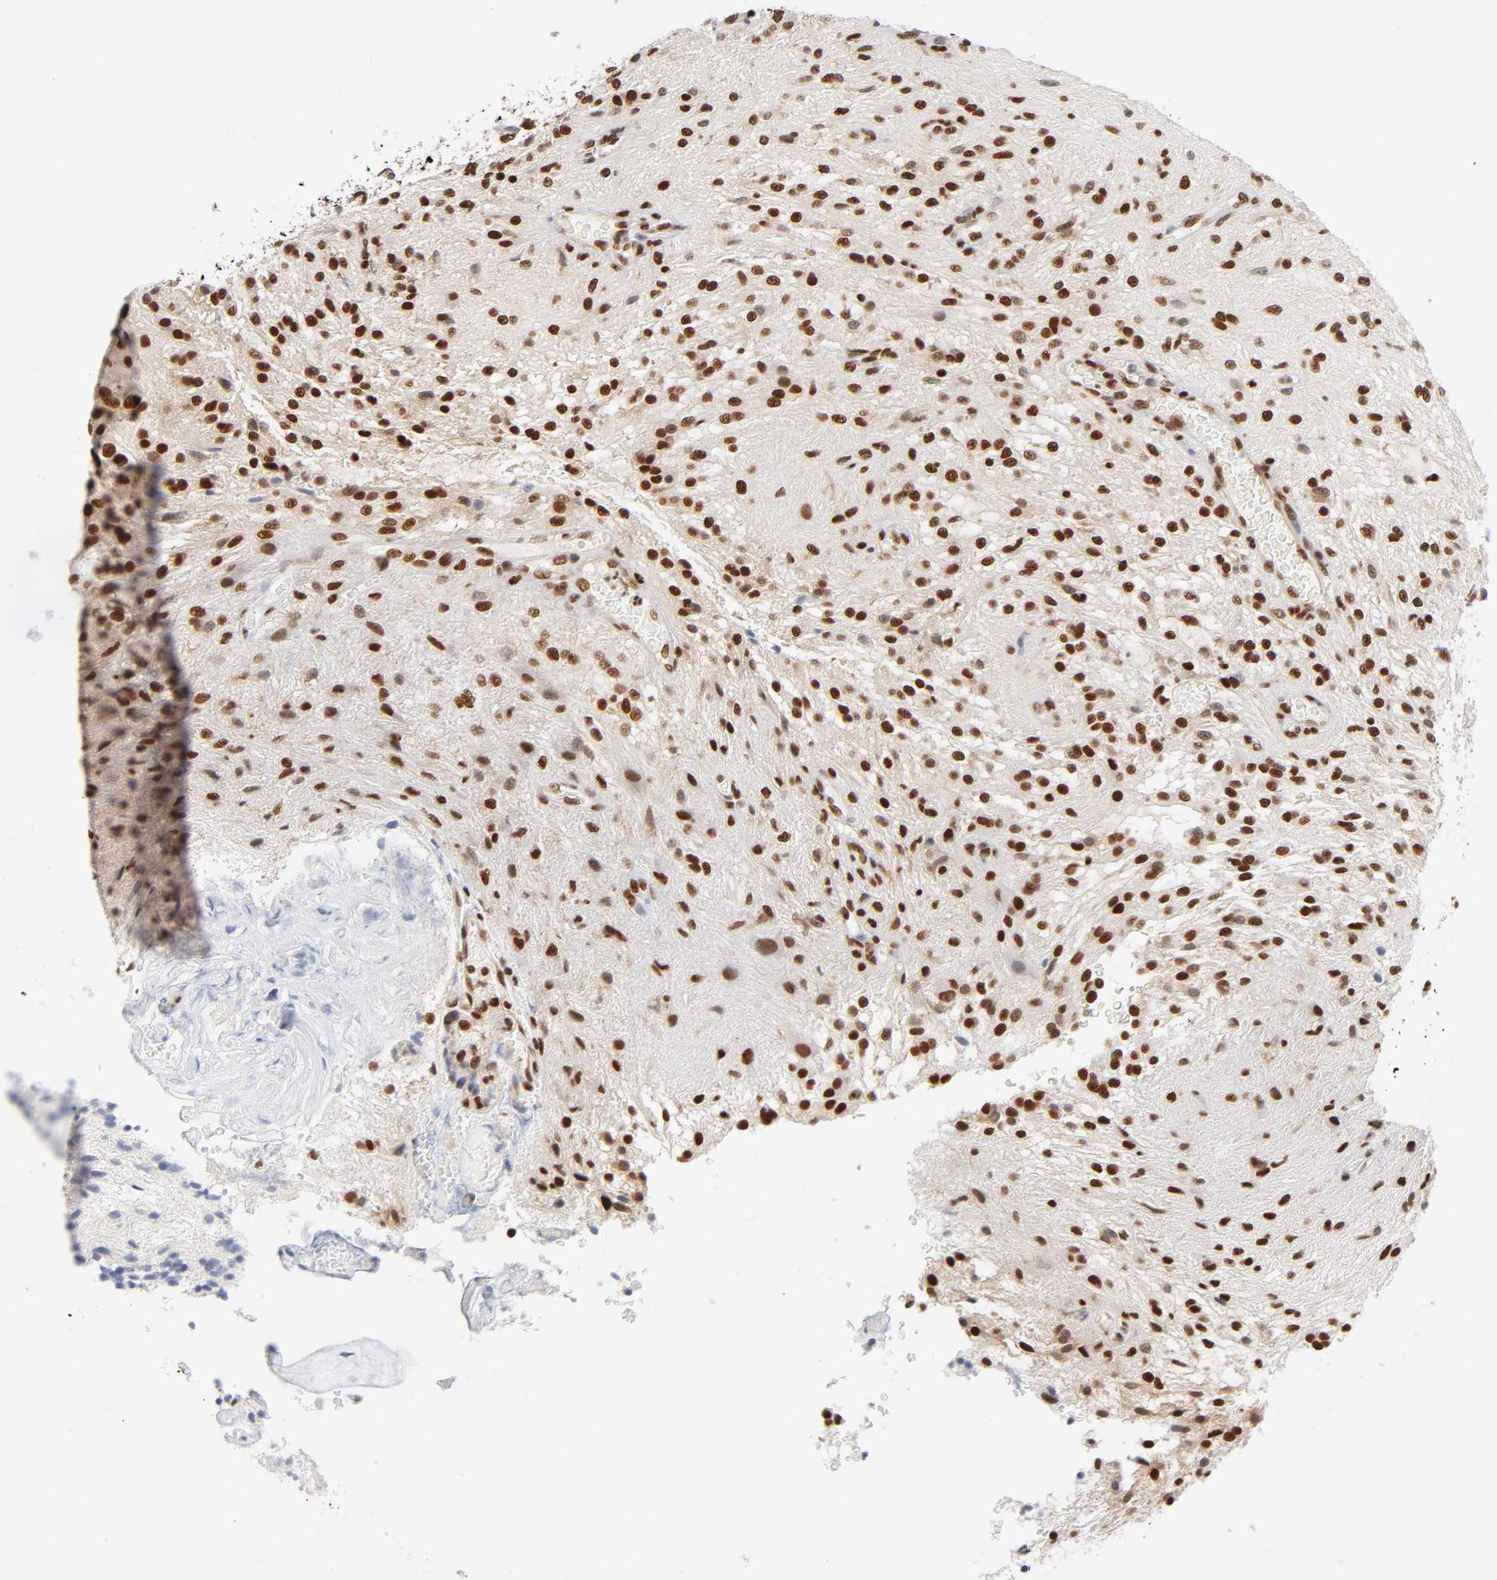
{"staining": {"intensity": "strong", "quantity": ">75%", "location": "nuclear"}, "tissue": "glioma", "cell_type": "Tumor cells", "image_type": "cancer", "snomed": [{"axis": "morphology", "description": "Glioma, malignant, NOS"}, {"axis": "topography", "description": "Cerebellum"}], "caption": "Glioma was stained to show a protein in brown. There is high levels of strong nuclear positivity in approximately >75% of tumor cells.", "gene": "ILKAP", "patient": {"sex": "female", "age": 10}}